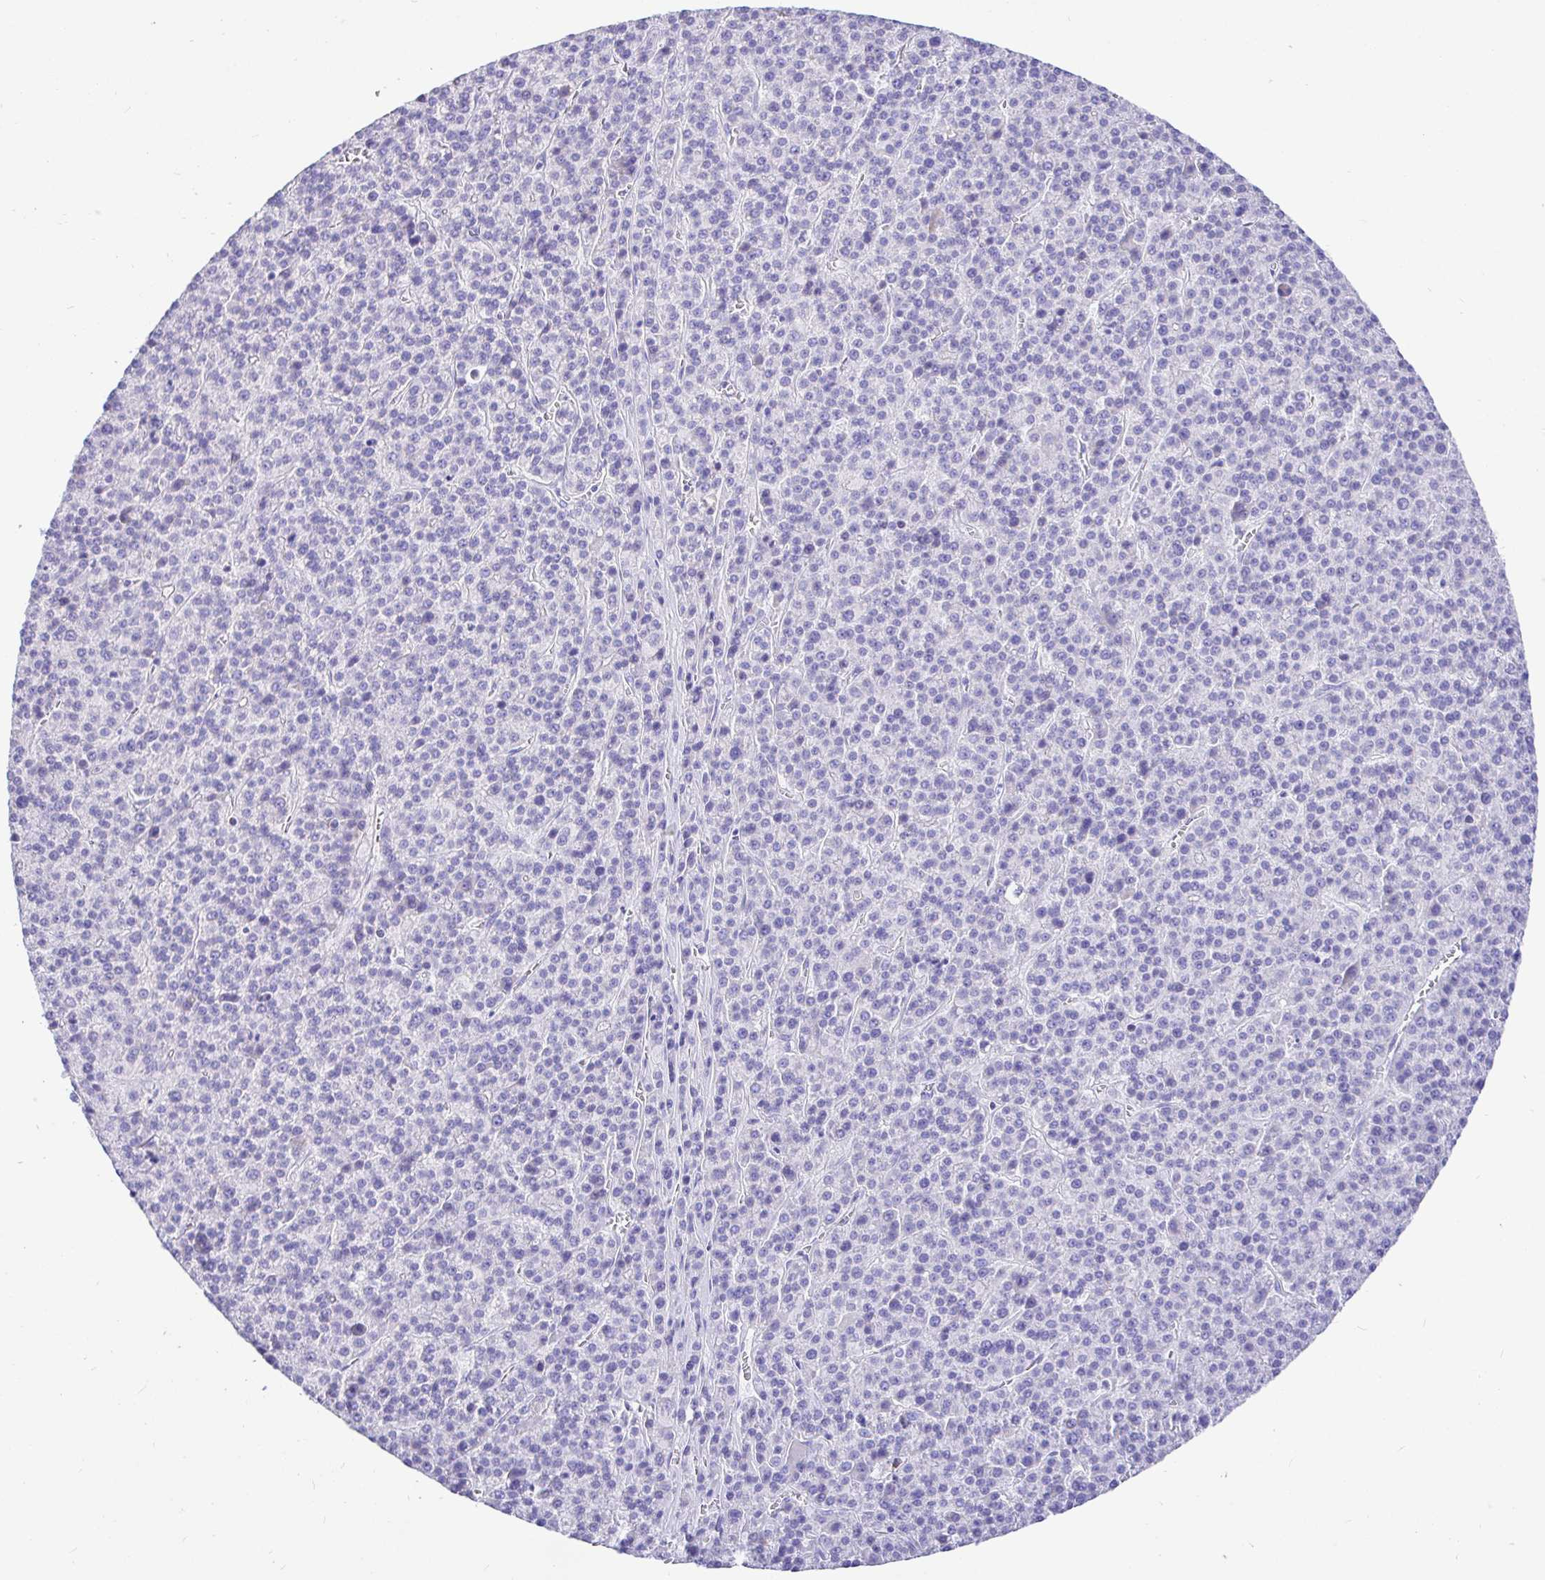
{"staining": {"intensity": "negative", "quantity": "none", "location": "none"}, "tissue": "liver cancer", "cell_type": "Tumor cells", "image_type": "cancer", "snomed": [{"axis": "morphology", "description": "Carcinoma, Hepatocellular, NOS"}, {"axis": "topography", "description": "Liver"}], "caption": "Tumor cells show no significant protein expression in liver cancer.", "gene": "CCDC62", "patient": {"sex": "female", "age": 58}}